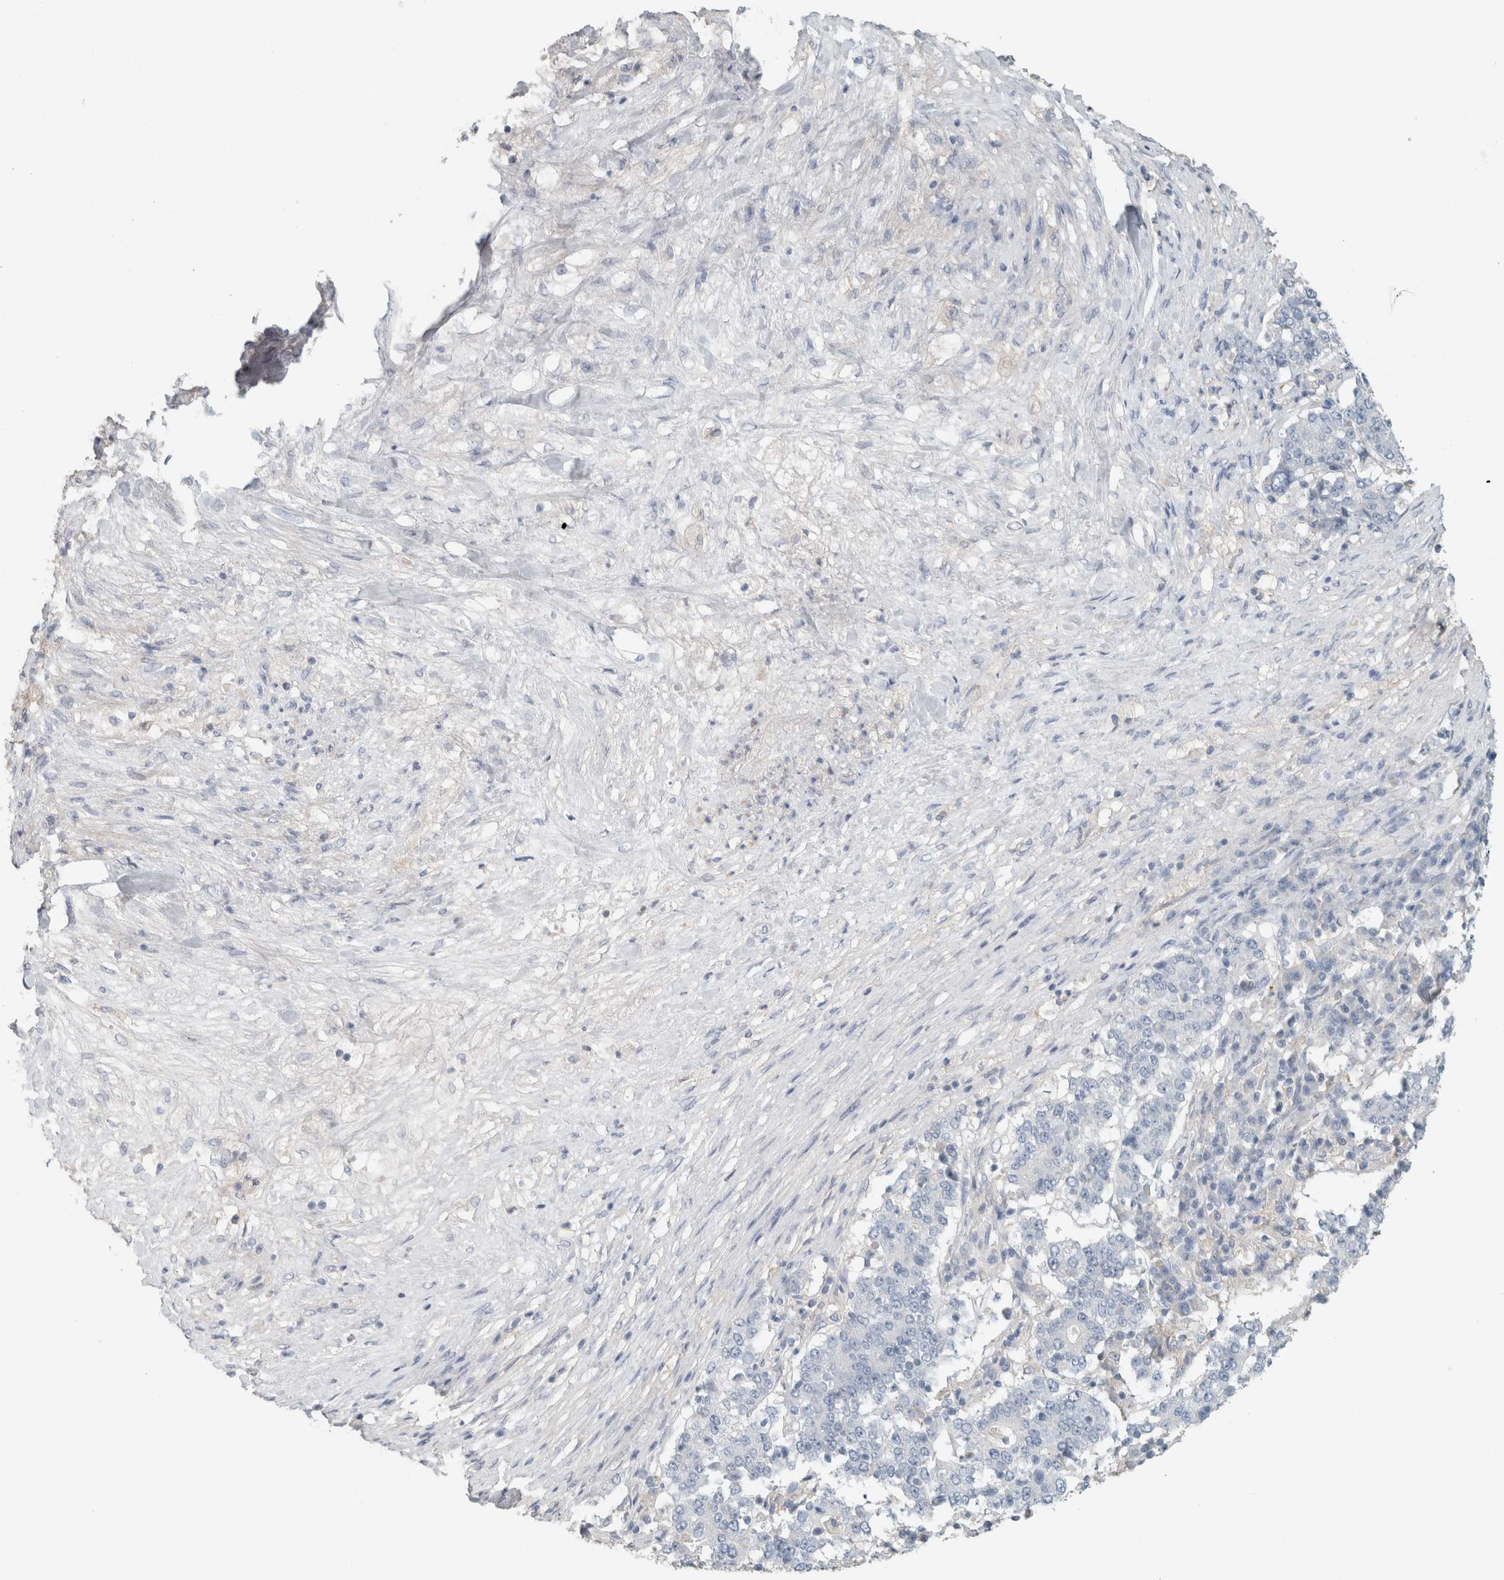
{"staining": {"intensity": "negative", "quantity": "none", "location": "none"}, "tissue": "stomach cancer", "cell_type": "Tumor cells", "image_type": "cancer", "snomed": [{"axis": "morphology", "description": "Adenocarcinoma, NOS"}, {"axis": "topography", "description": "Stomach"}], "caption": "DAB immunohistochemical staining of human stomach cancer demonstrates no significant staining in tumor cells.", "gene": "SCIN", "patient": {"sex": "male", "age": 59}}